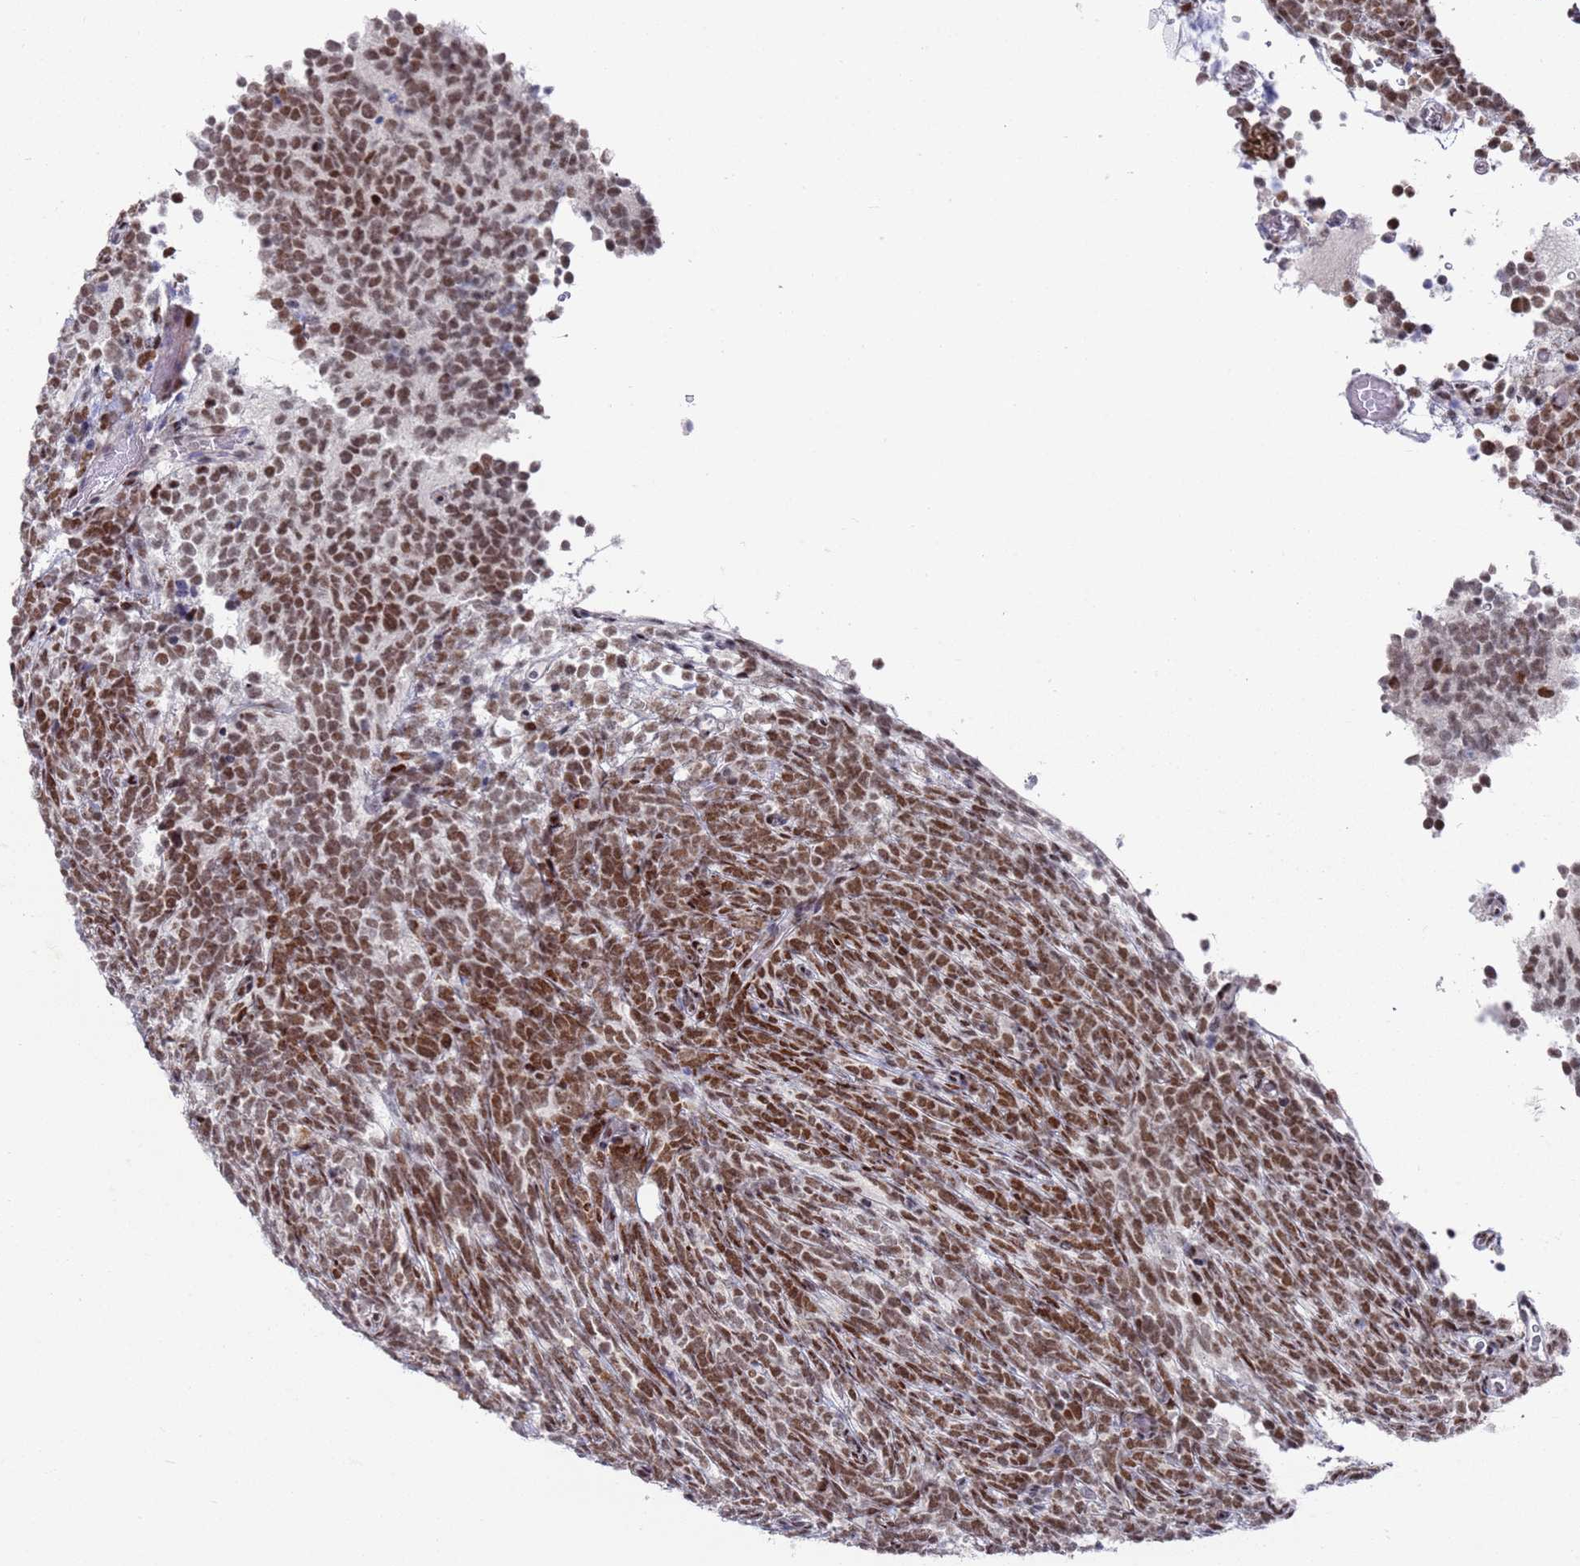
{"staining": {"intensity": "strong", "quantity": "25%-75%", "location": "nuclear"}, "tissue": "glioma", "cell_type": "Tumor cells", "image_type": "cancer", "snomed": [{"axis": "morphology", "description": "Glioma, malignant, Low grade"}, {"axis": "topography", "description": "Brain"}], "caption": "This is an image of immunohistochemistry (IHC) staining of glioma, which shows strong positivity in the nuclear of tumor cells.", "gene": "COPS6", "patient": {"sex": "female", "age": 1}}